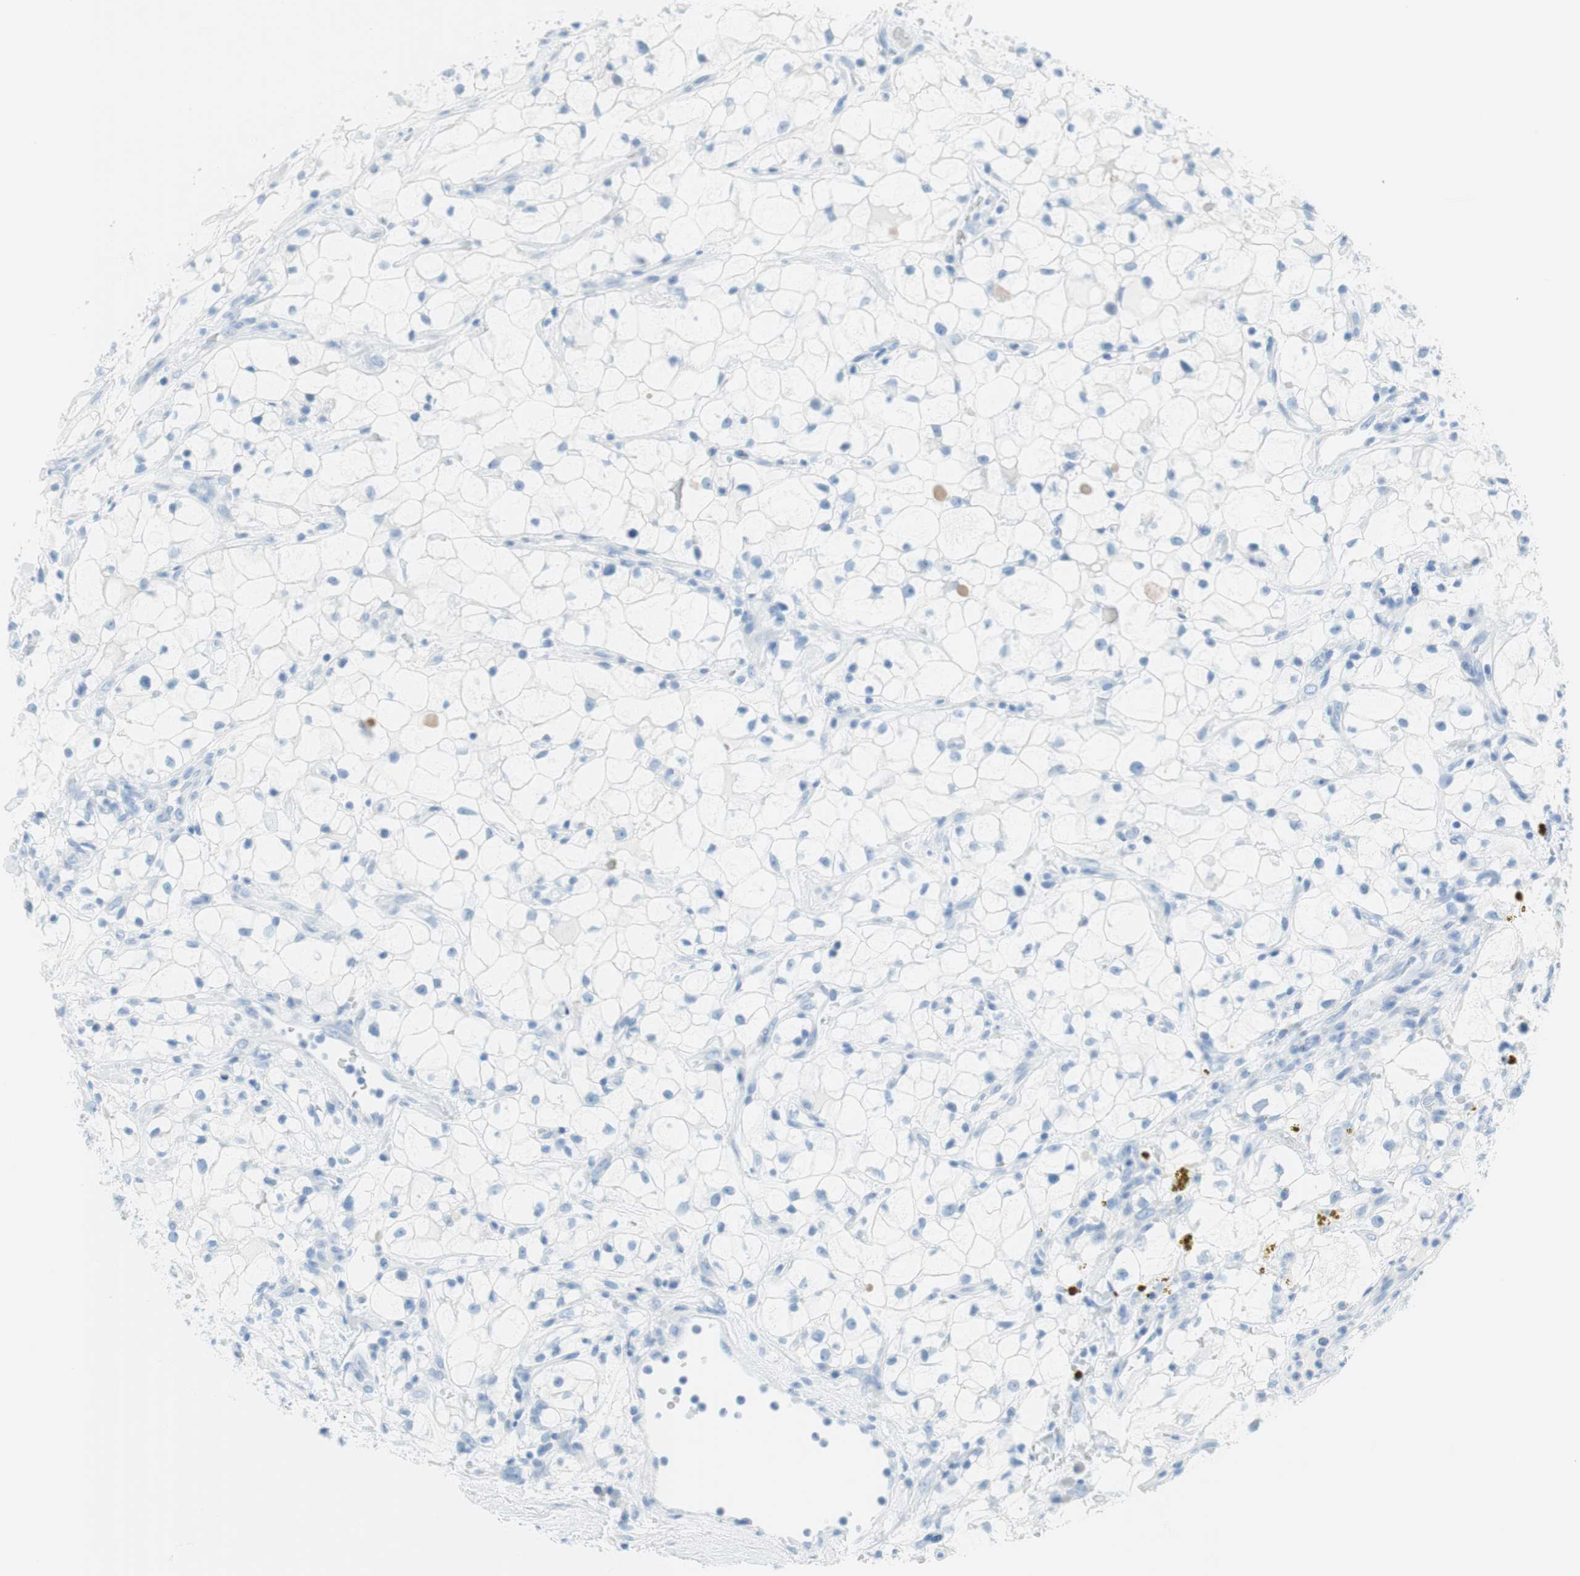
{"staining": {"intensity": "negative", "quantity": "none", "location": "none"}, "tissue": "renal cancer", "cell_type": "Tumor cells", "image_type": "cancer", "snomed": [{"axis": "morphology", "description": "Adenocarcinoma, NOS"}, {"axis": "topography", "description": "Kidney"}], "caption": "Photomicrograph shows no protein staining in tumor cells of renal cancer (adenocarcinoma) tissue.", "gene": "MYH1", "patient": {"sex": "female", "age": 60}}